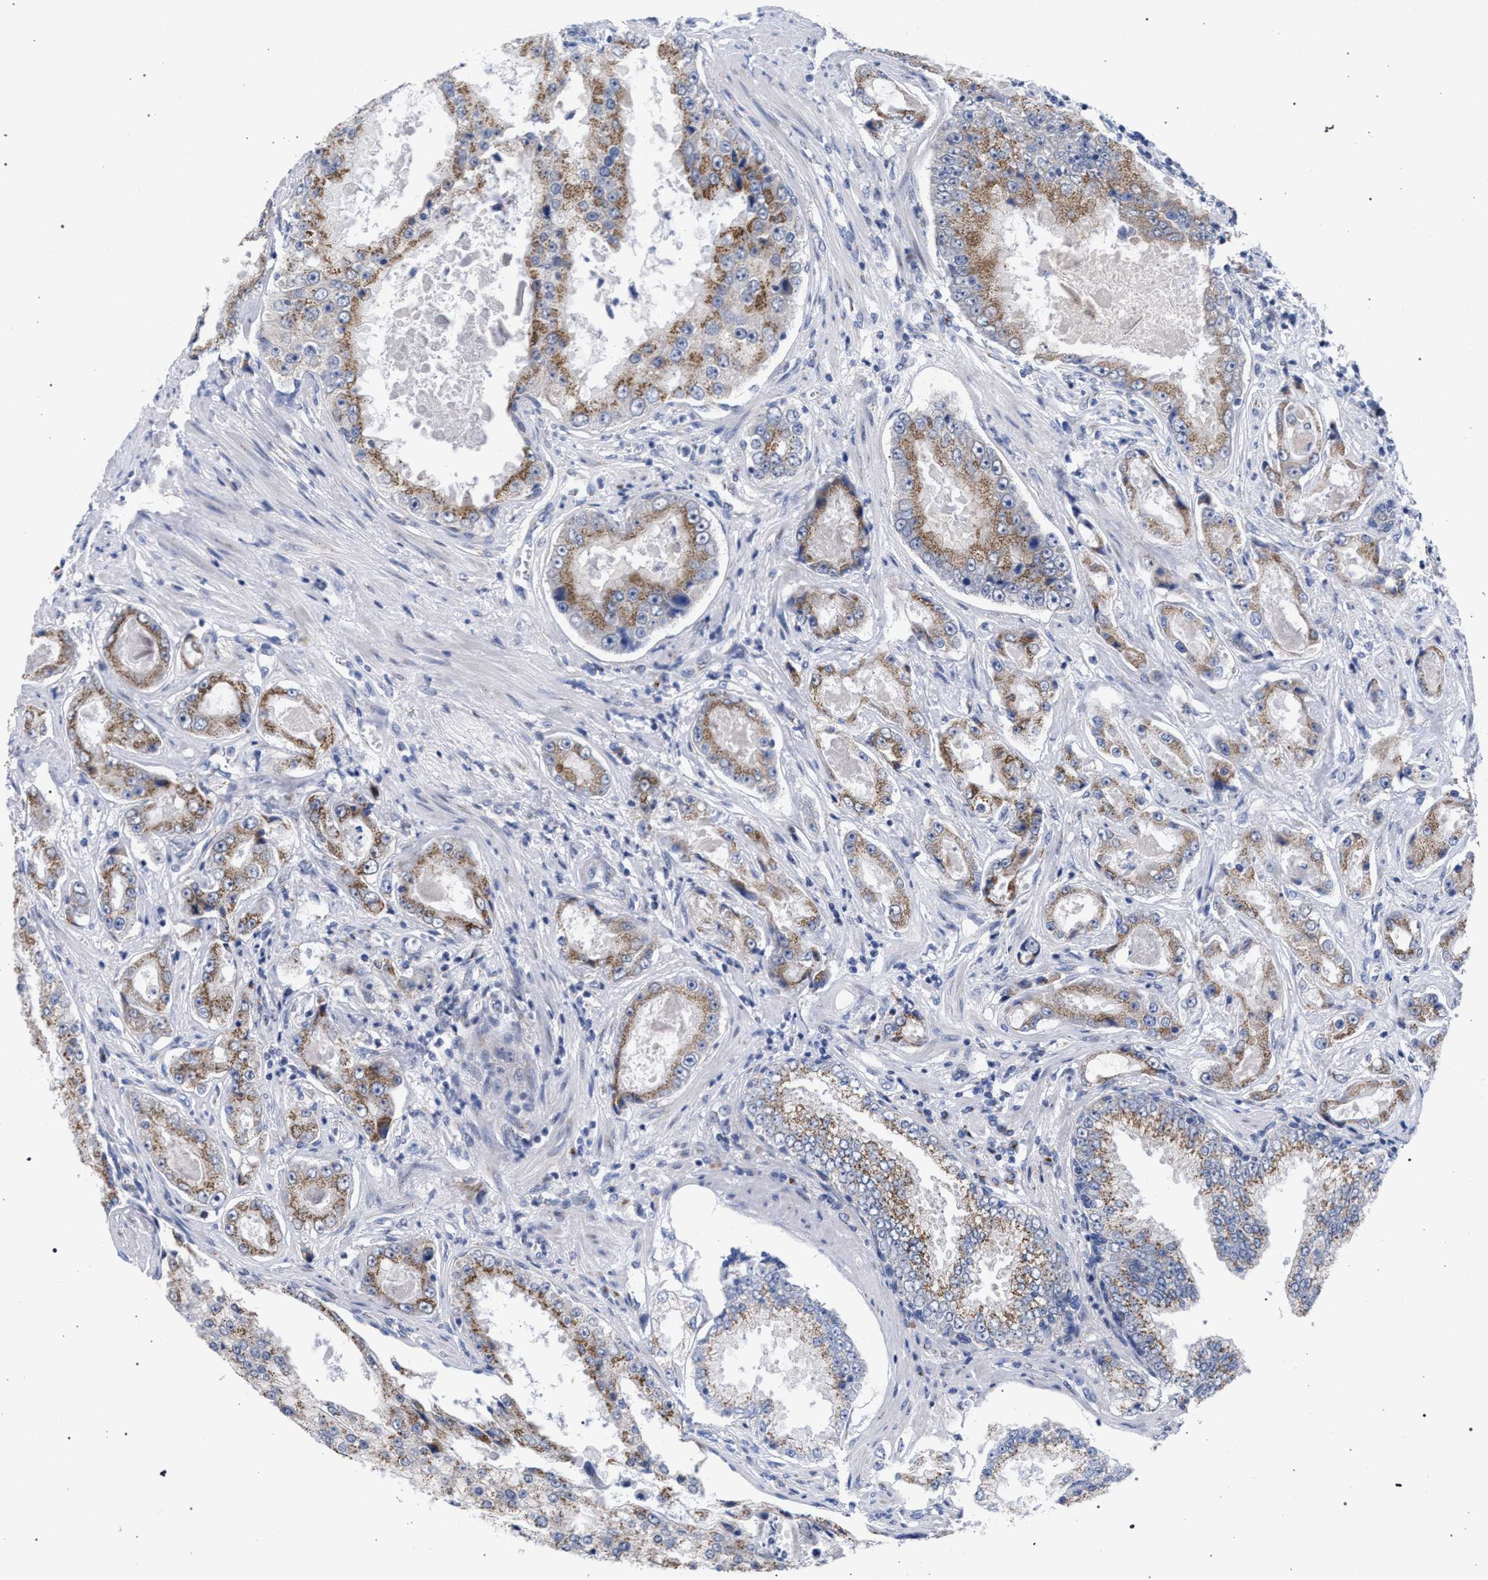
{"staining": {"intensity": "moderate", "quantity": ">75%", "location": "cytoplasmic/membranous"}, "tissue": "prostate cancer", "cell_type": "Tumor cells", "image_type": "cancer", "snomed": [{"axis": "morphology", "description": "Adenocarcinoma, High grade"}, {"axis": "topography", "description": "Prostate"}], "caption": "Human prostate cancer stained with a brown dye exhibits moderate cytoplasmic/membranous positive expression in about >75% of tumor cells.", "gene": "GOLGA2", "patient": {"sex": "male", "age": 73}}